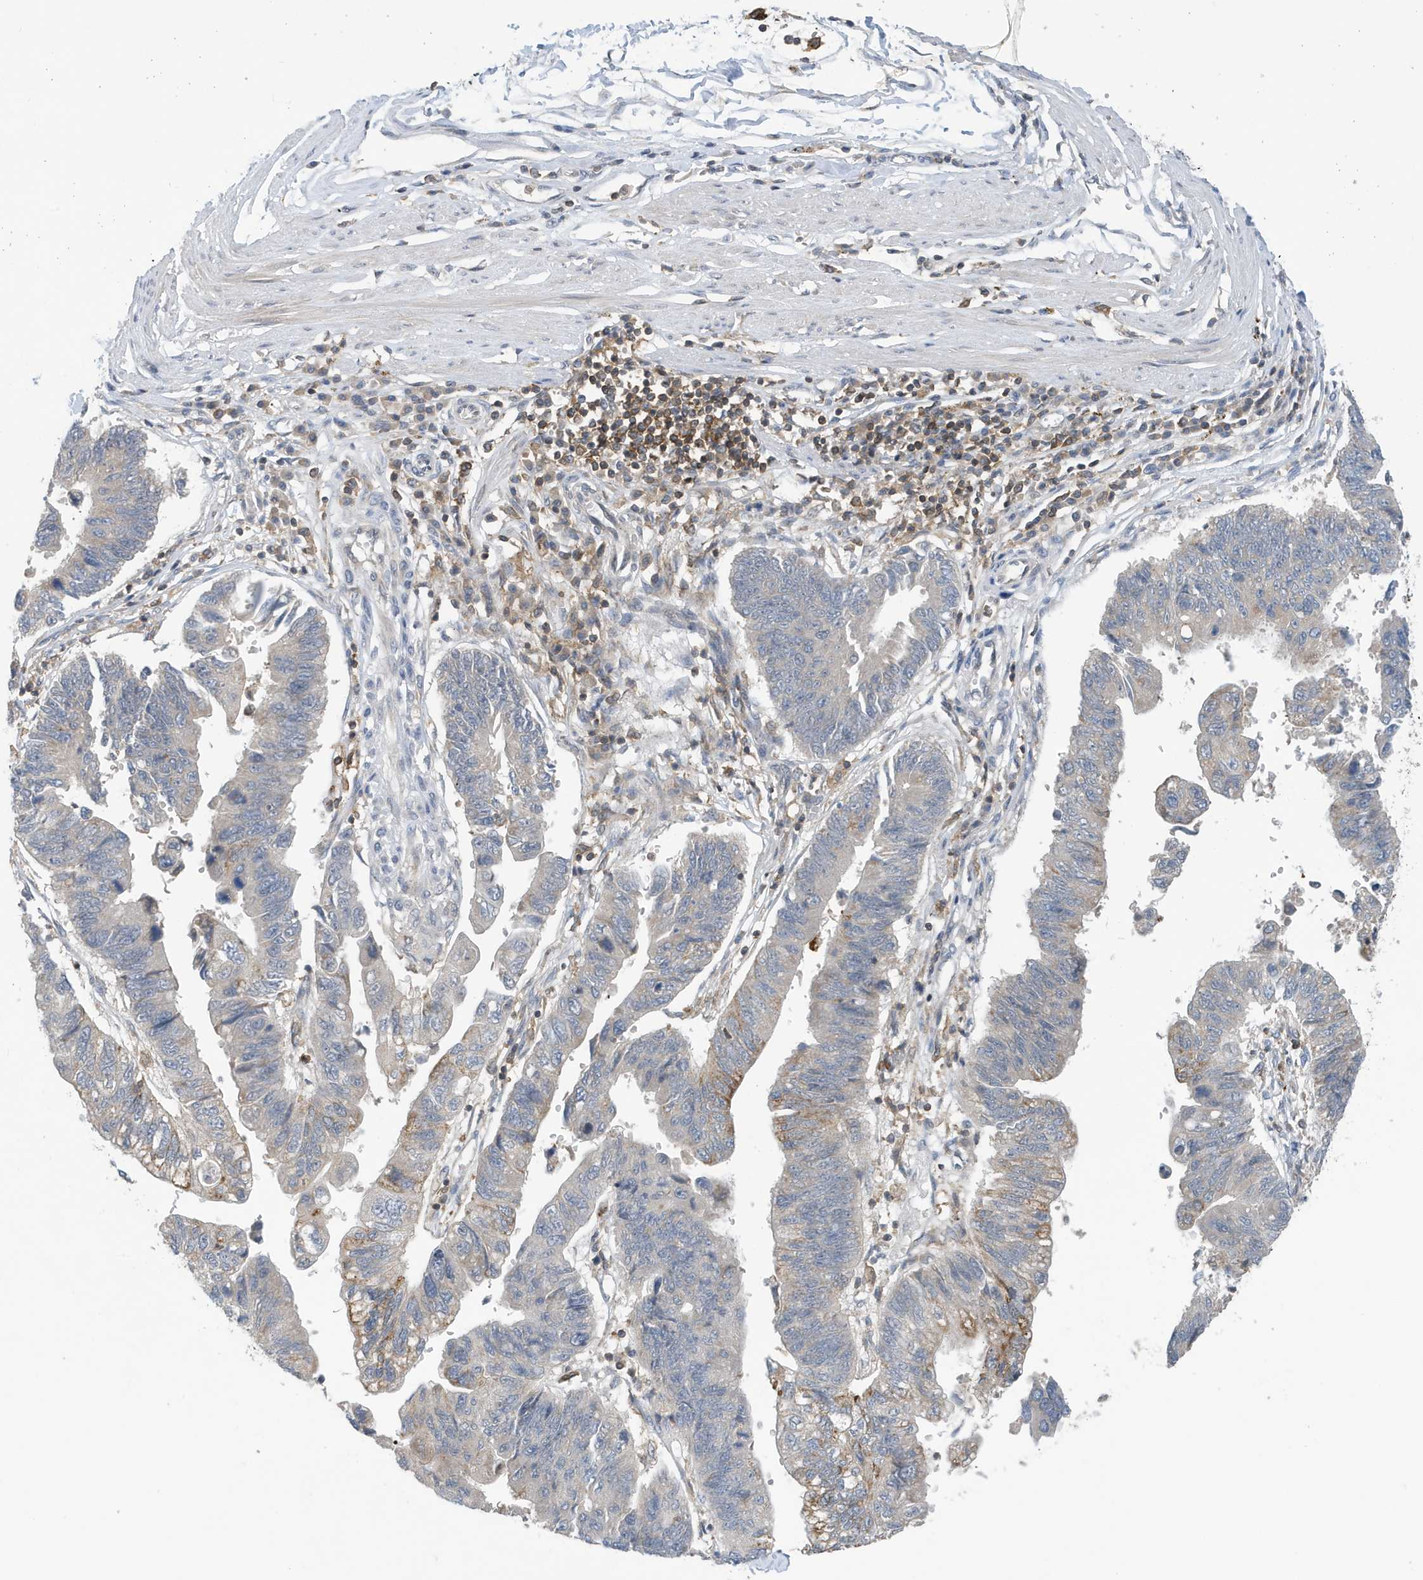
{"staining": {"intensity": "negative", "quantity": "none", "location": "none"}, "tissue": "stomach cancer", "cell_type": "Tumor cells", "image_type": "cancer", "snomed": [{"axis": "morphology", "description": "Adenocarcinoma, NOS"}, {"axis": "topography", "description": "Stomach"}], "caption": "Tumor cells are negative for brown protein staining in stomach cancer (adenocarcinoma). Nuclei are stained in blue.", "gene": "NSUN3", "patient": {"sex": "male", "age": 59}}